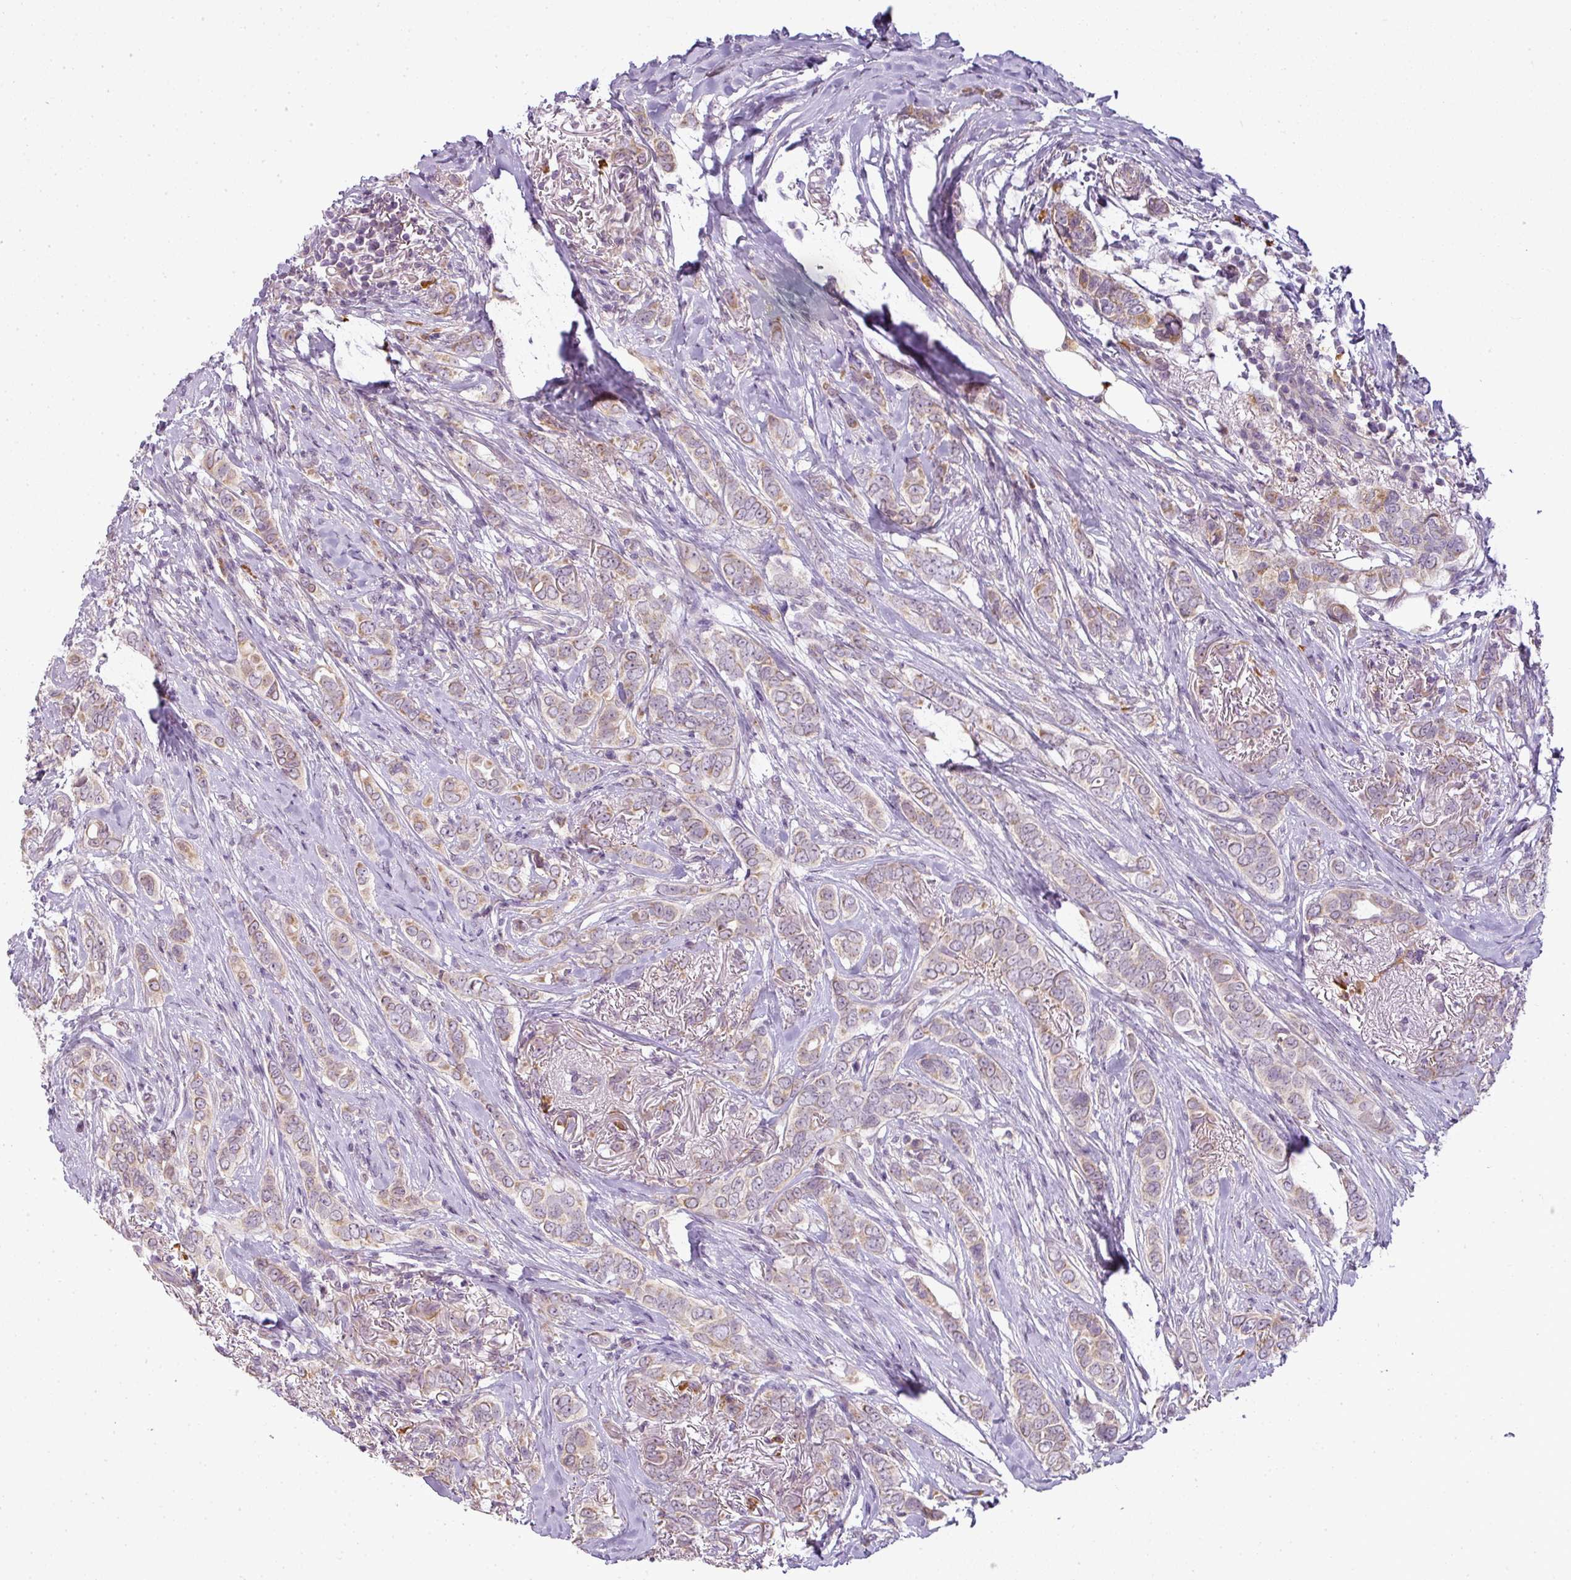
{"staining": {"intensity": "weak", "quantity": ">75%", "location": "cytoplasmic/membranous"}, "tissue": "breast cancer", "cell_type": "Tumor cells", "image_type": "cancer", "snomed": [{"axis": "morphology", "description": "Lobular carcinoma"}, {"axis": "topography", "description": "Breast"}], "caption": "Weak cytoplasmic/membranous positivity for a protein is present in about >75% of tumor cells of lobular carcinoma (breast) using immunohistochemistry.", "gene": "LY75", "patient": {"sex": "female", "age": 51}}